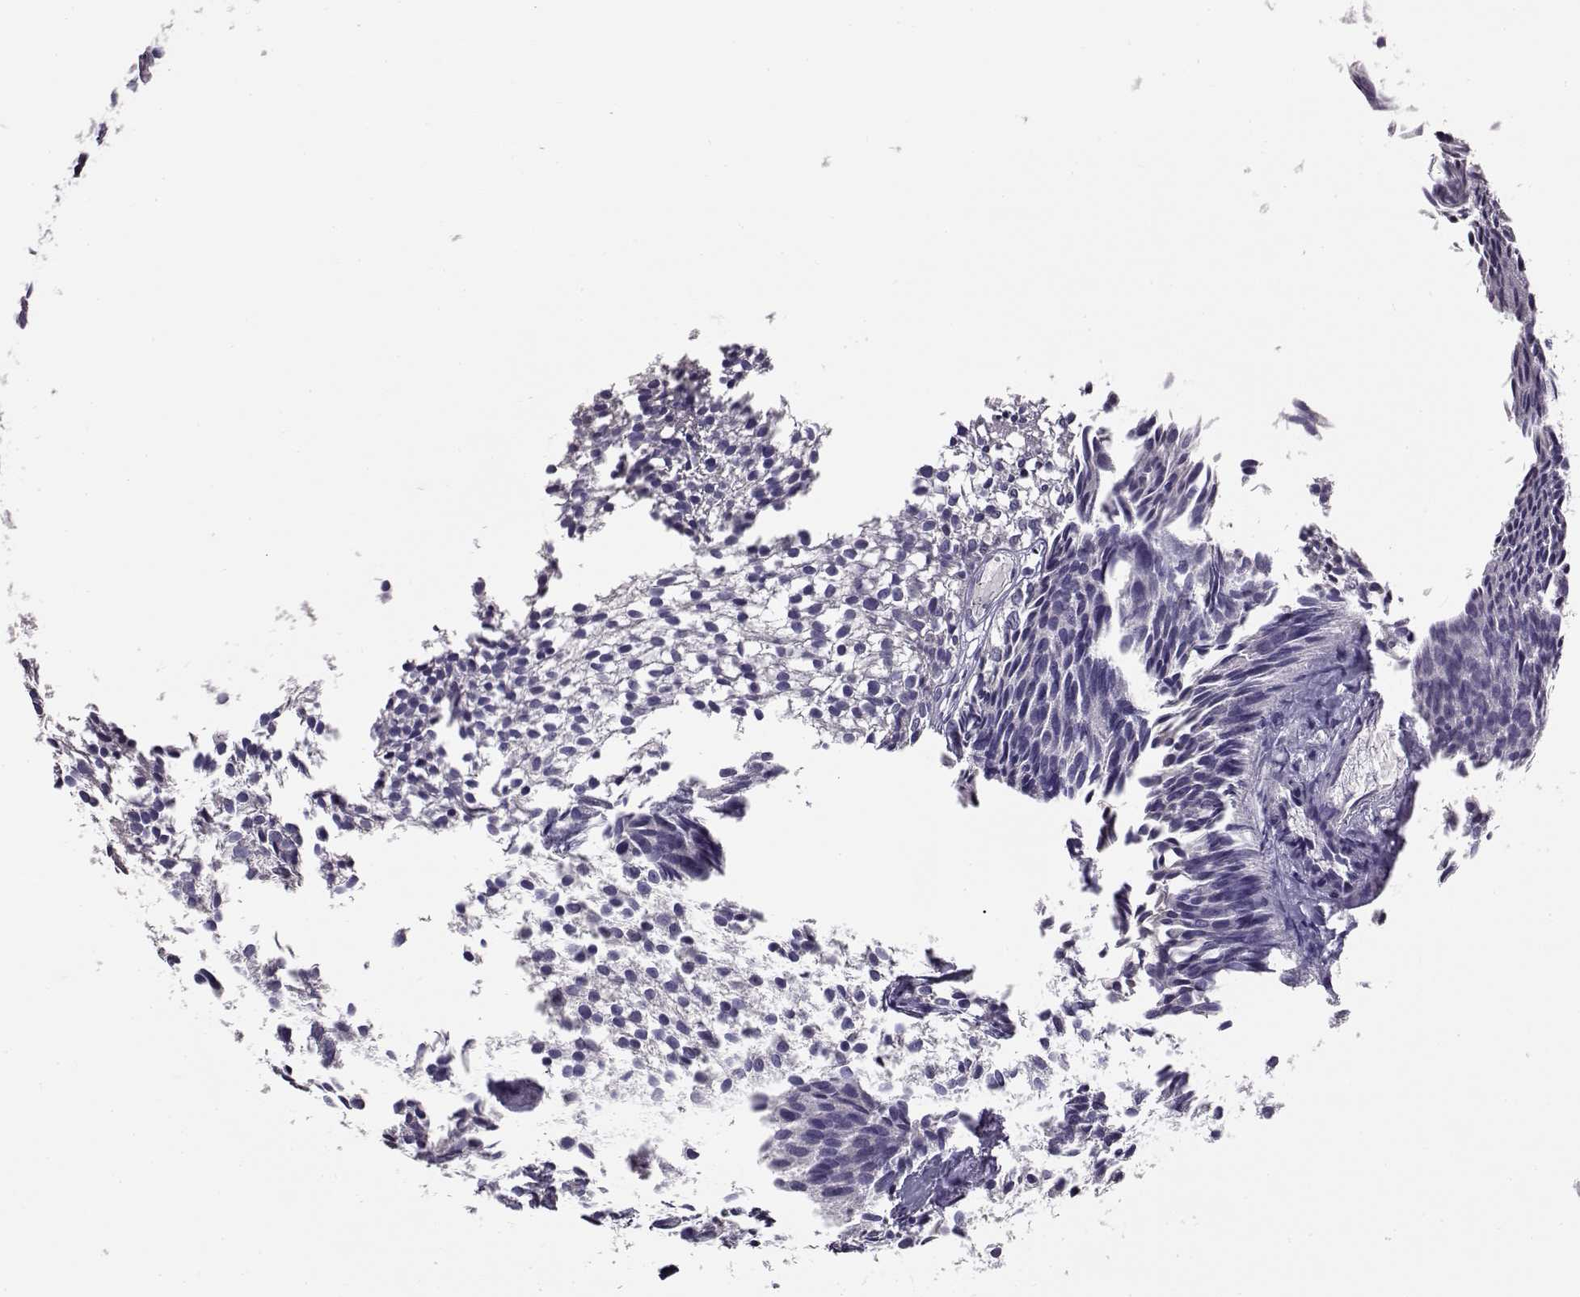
{"staining": {"intensity": "negative", "quantity": "none", "location": "none"}, "tissue": "urothelial cancer", "cell_type": "Tumor cells", "image_type": "cancer", "snomed": [{"axis": "morphology", "description": "Urothelial carcinoma, Low grade"}, {"axis": "topography", "description": "Urinary bladder"}], "caption": "IHC photomicrograph of urothelial carcinoma (low-grade) stained for a protein (brown), which reveals no expression in tumor cells.", "gene": "RHOXF2", "patient": {"sex": "male", "age": 63}}